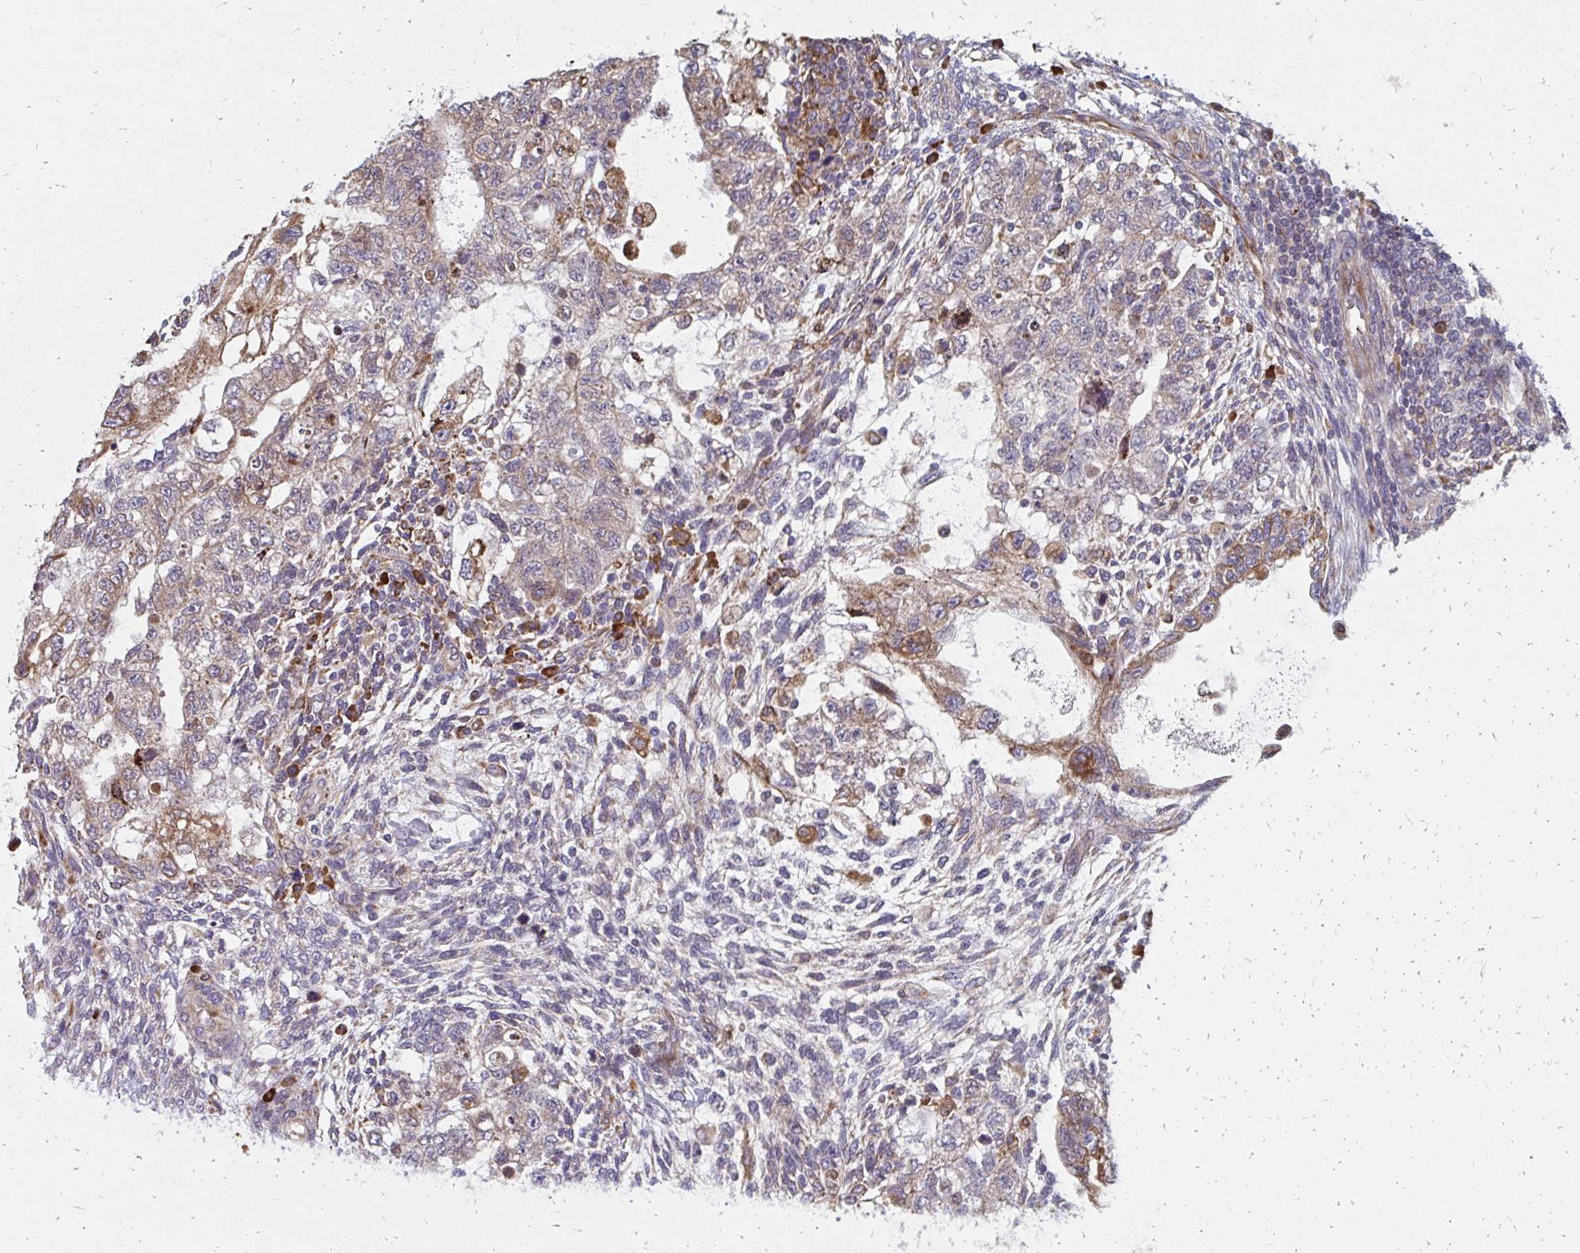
{"staining": {"intensity": "moderate", "quantity": "<25%", "location": "cytoplasmic/membranous"}, "tissue": "testis cancer", "cell_type": "Tumor cells", "image_type": "cancer", "snomed": [{"axis": "morphology", "description": "Normal tissue, NOS"}, {"axis": "morphology", "description": "Carcinoma, Embryonal, NOS"}, {"axis": "topography", "description": "Testis"}], "caption": "Tumor cells show moderate cytoplasmic/membranous expression in approximately <25% of cells in testis embryonal carcinoma.", "gene": "PPP1R13L", "patient": {"sex": "male", "age": 36}}